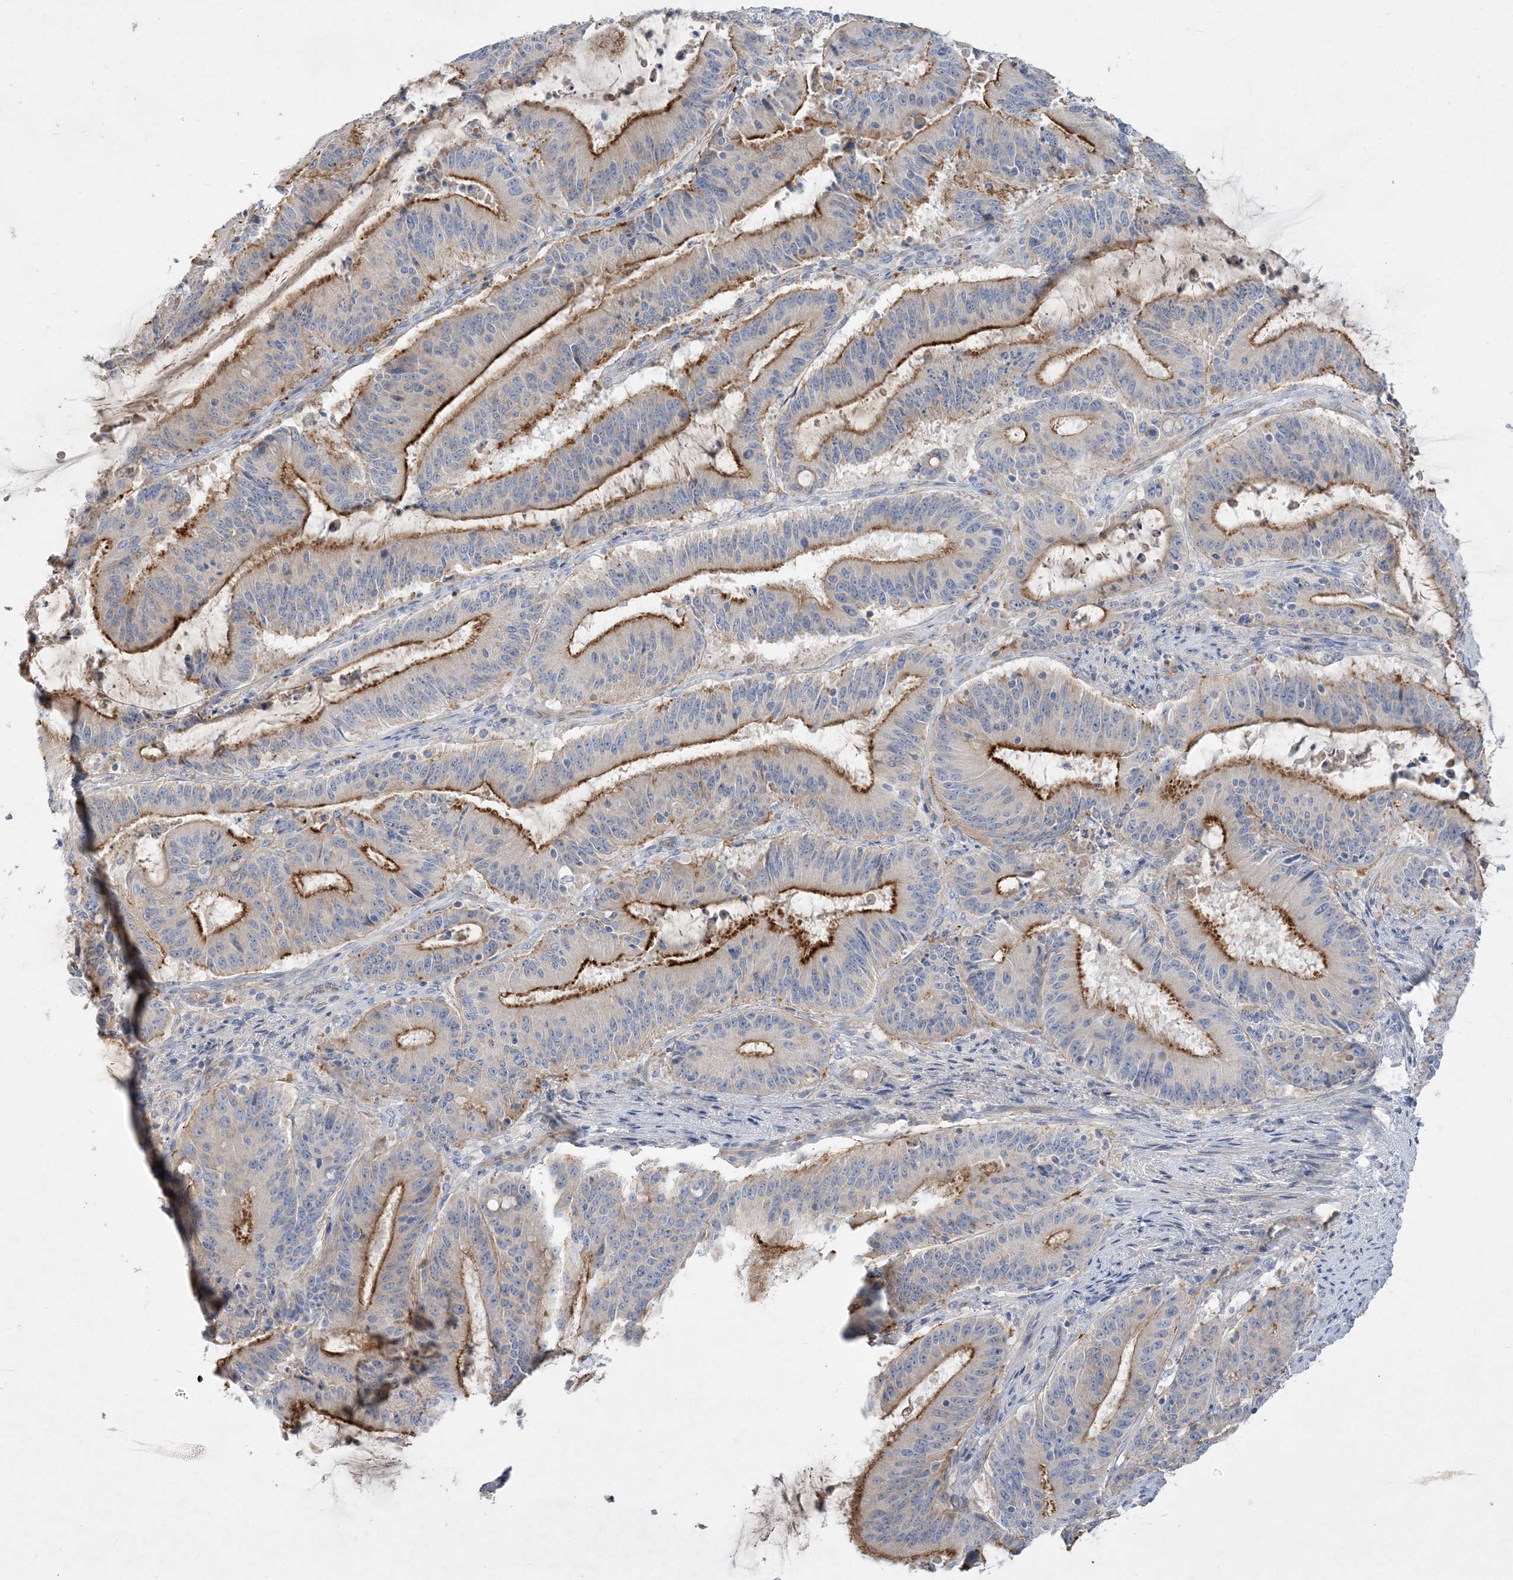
{"staining": {"intensity": "moderate", "quantity": "25%-75%", "location": "cytoplasmic/membranous"}, "tissue": "liver cancer", "cell_type": "Tumor cells", "image_type": "cancer", "snomed": [{"axis": "morphology", "description": "Normal tissue, NOS"}, {"axis": "morphology", "description": "Cholangiocarcinoma"}, {"axis": "topography", "description": "Liver"}, {"axis": "topography", "description": "Peripheral nerve tissue"}], "caption": "Protein expression by IHC displays moderate cytoplasmic/membranous positivity in about 25%-75% of tumor cells in liver cancer (cholangiocarcinoma).", "gene": "ADCK2", "patient": {"sex": "female", "age": 73}}